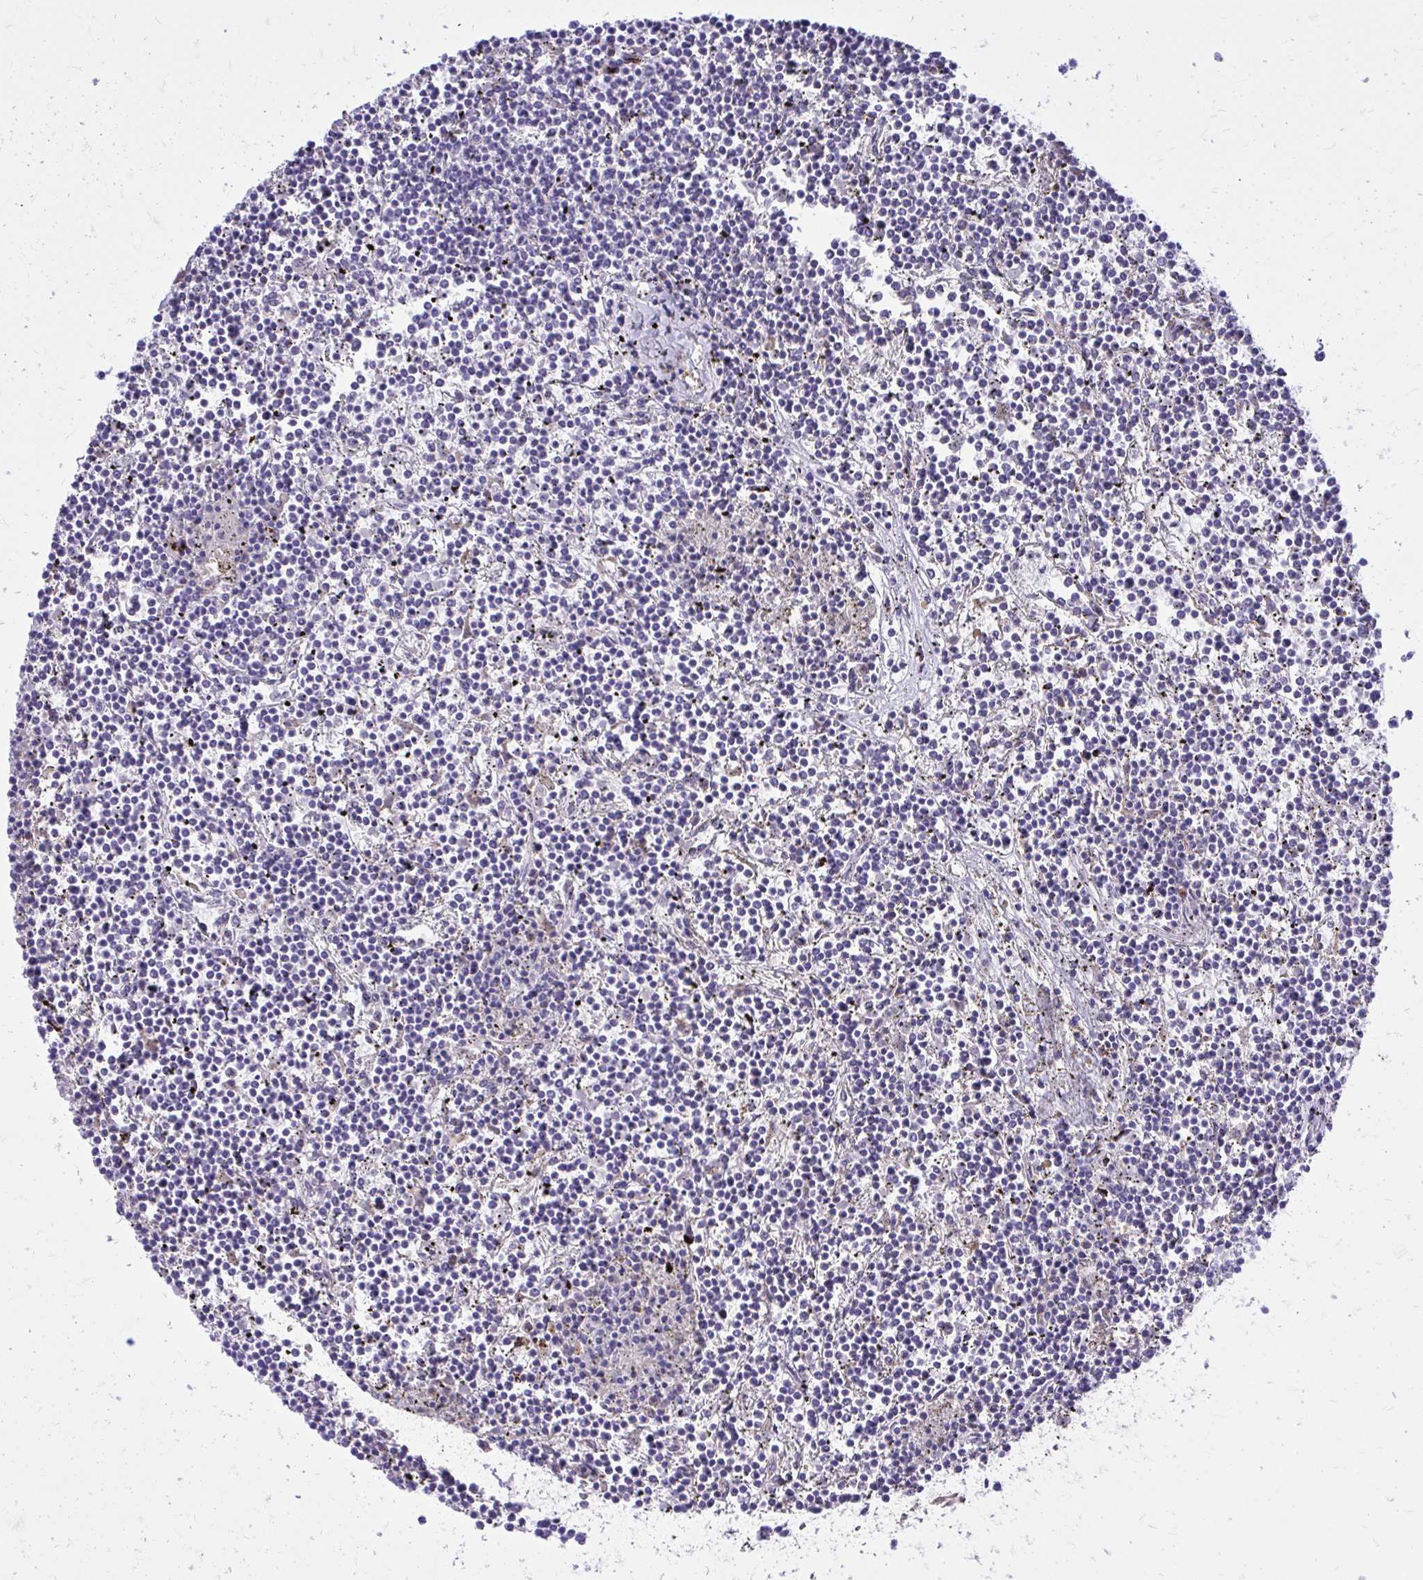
{"staining": {"intensity": "negative", "quantity": "none", "location": "none"}, "tissue": "lymphoma", "cell_type": "Tumor cells", "image_type": "cancer", "snomed": [{"axis": "morphology", "description": "Malignant lymphoma, non-Hodgkin's type, Low grade"}, {"axis": "topography", "description": "Spleen"}], "caption": "Immunohistochemistry of lymphoma shows no staining in tumor cells.", "gene": "TP53I11", "patient": {"sex": "female", "age": 19}}